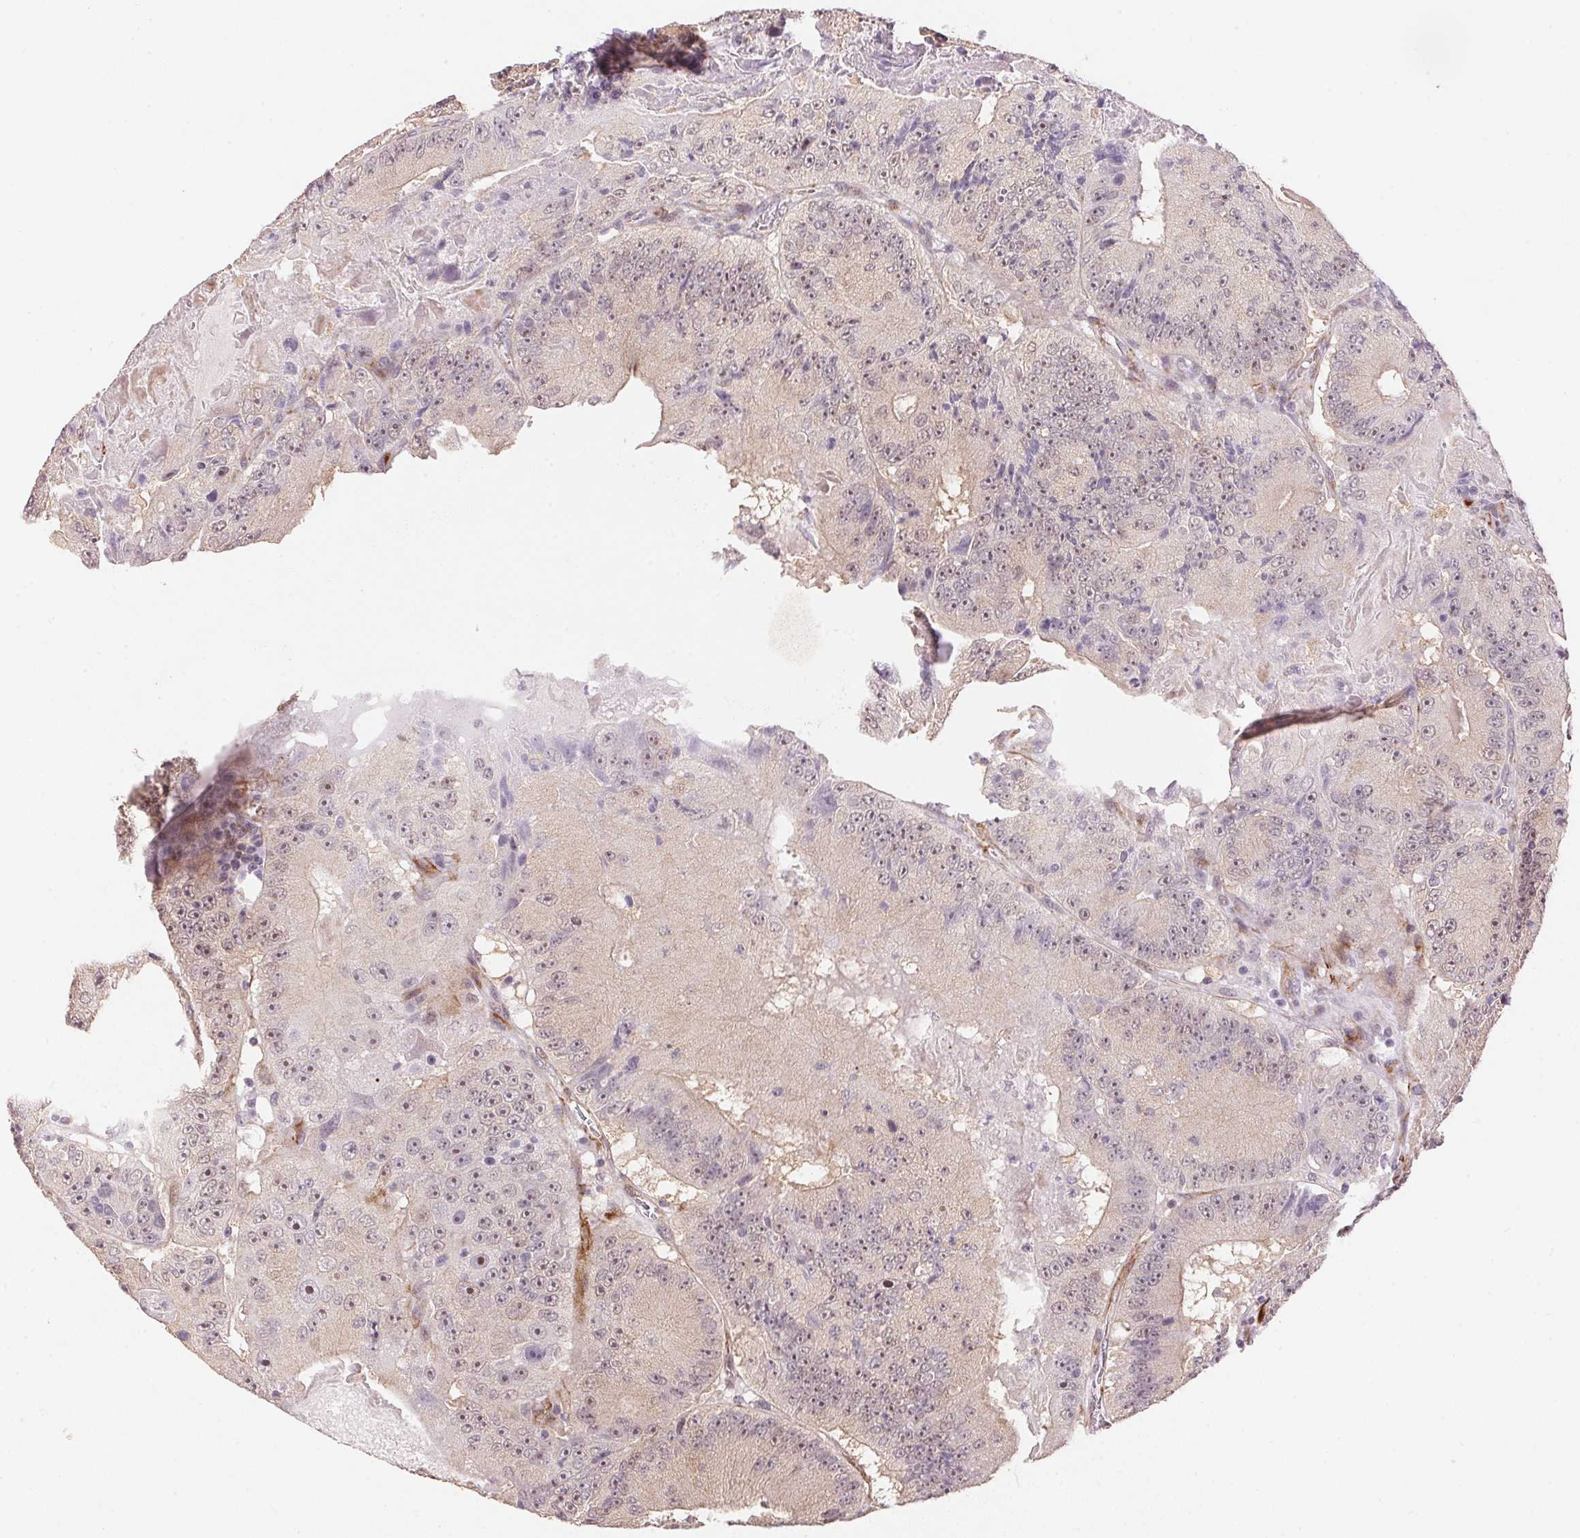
{"staining": {"intensity": "weak", "quantity": "25%-75%", "location": "nuclear"}, "tissue": "colorectal cancer", "cell_type": "Tumor cells", "image_type": "cancer", "snomed": [{"axis": "morphology", "description": "Adenocarcinoma, NOS"}, {"axis": "topography", "description": "Colon"}], "caption": "Immunohistochemical staining of colorectal adenocarcinoma shows low levels of weak nuclear staining in approximately 25%-75% of tumor cells. (DAB IHC with brightfield microscopy, high magnification).", "gene": "GYG2", "patient": {"sex": "female", "age": 86}}